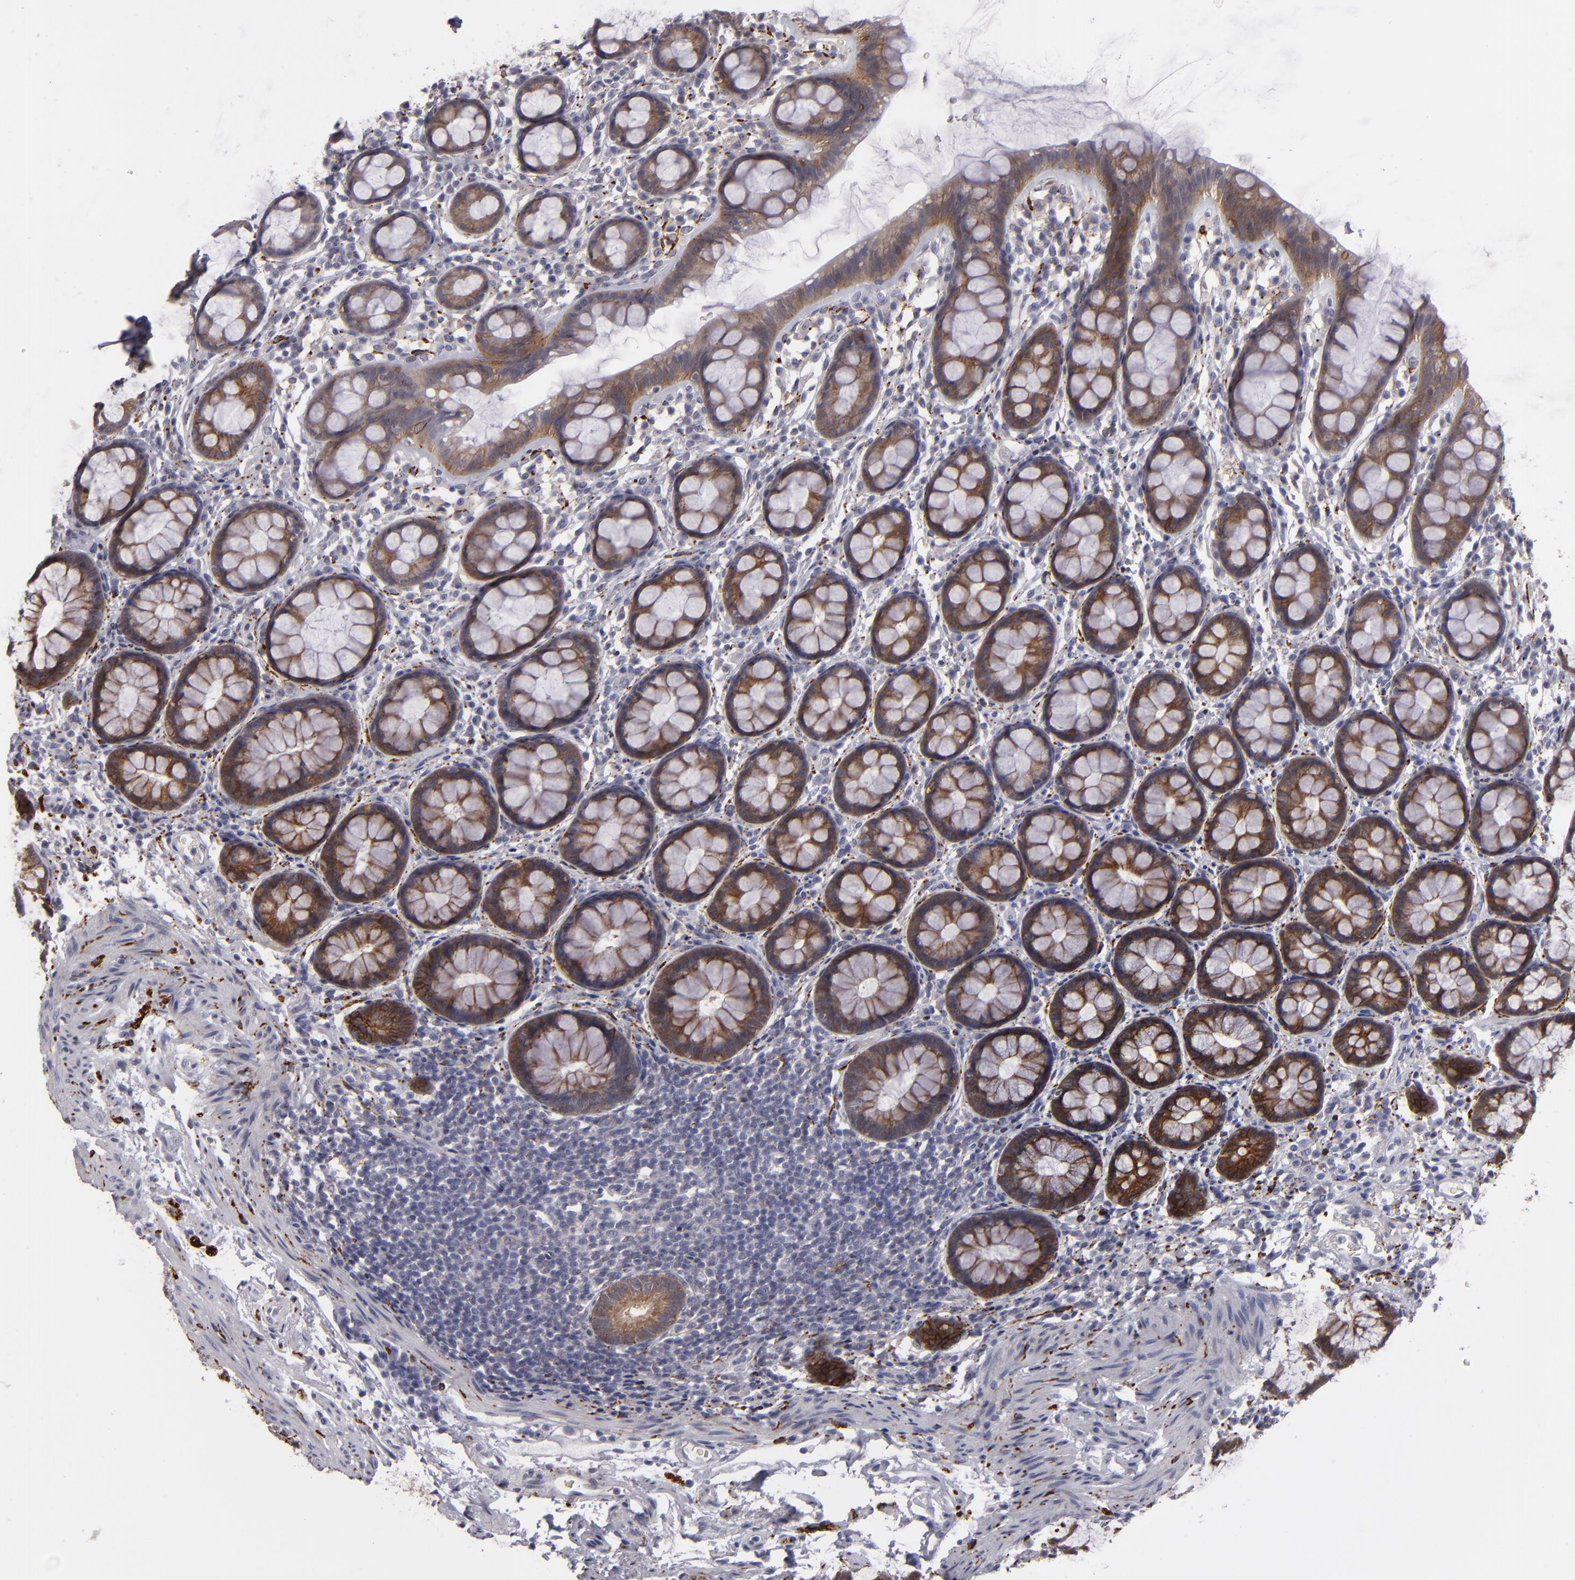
{"staining": {"intensity": "moderate", "quantity": "<25%", "location": "cytoplasmic/membranous"}, "tissue": "rectum", "cell_type": "Glandular cells", "image_type": "normal", "snomed": [{"axis": "morphology", "description": "Normal tissue, NOS"}, {"axis": "topography", "description": "Rectum"}], "caption": "IHC (DAB (3,3'-diaminobenzidine)) staining of unremarkable human rectum displays moderate cytoplasmic/membranous protein expression in approximately <25% of glandular cells. The staining was performed using DAB (3,3'-diaminobenzidine) to visualize the protein expression in brown, while the nuclei were stained in blue with hematoxylin (Magnification: 20x).", "gene": "ALCAM", "patient": {"sex": "male", "age": 92}}